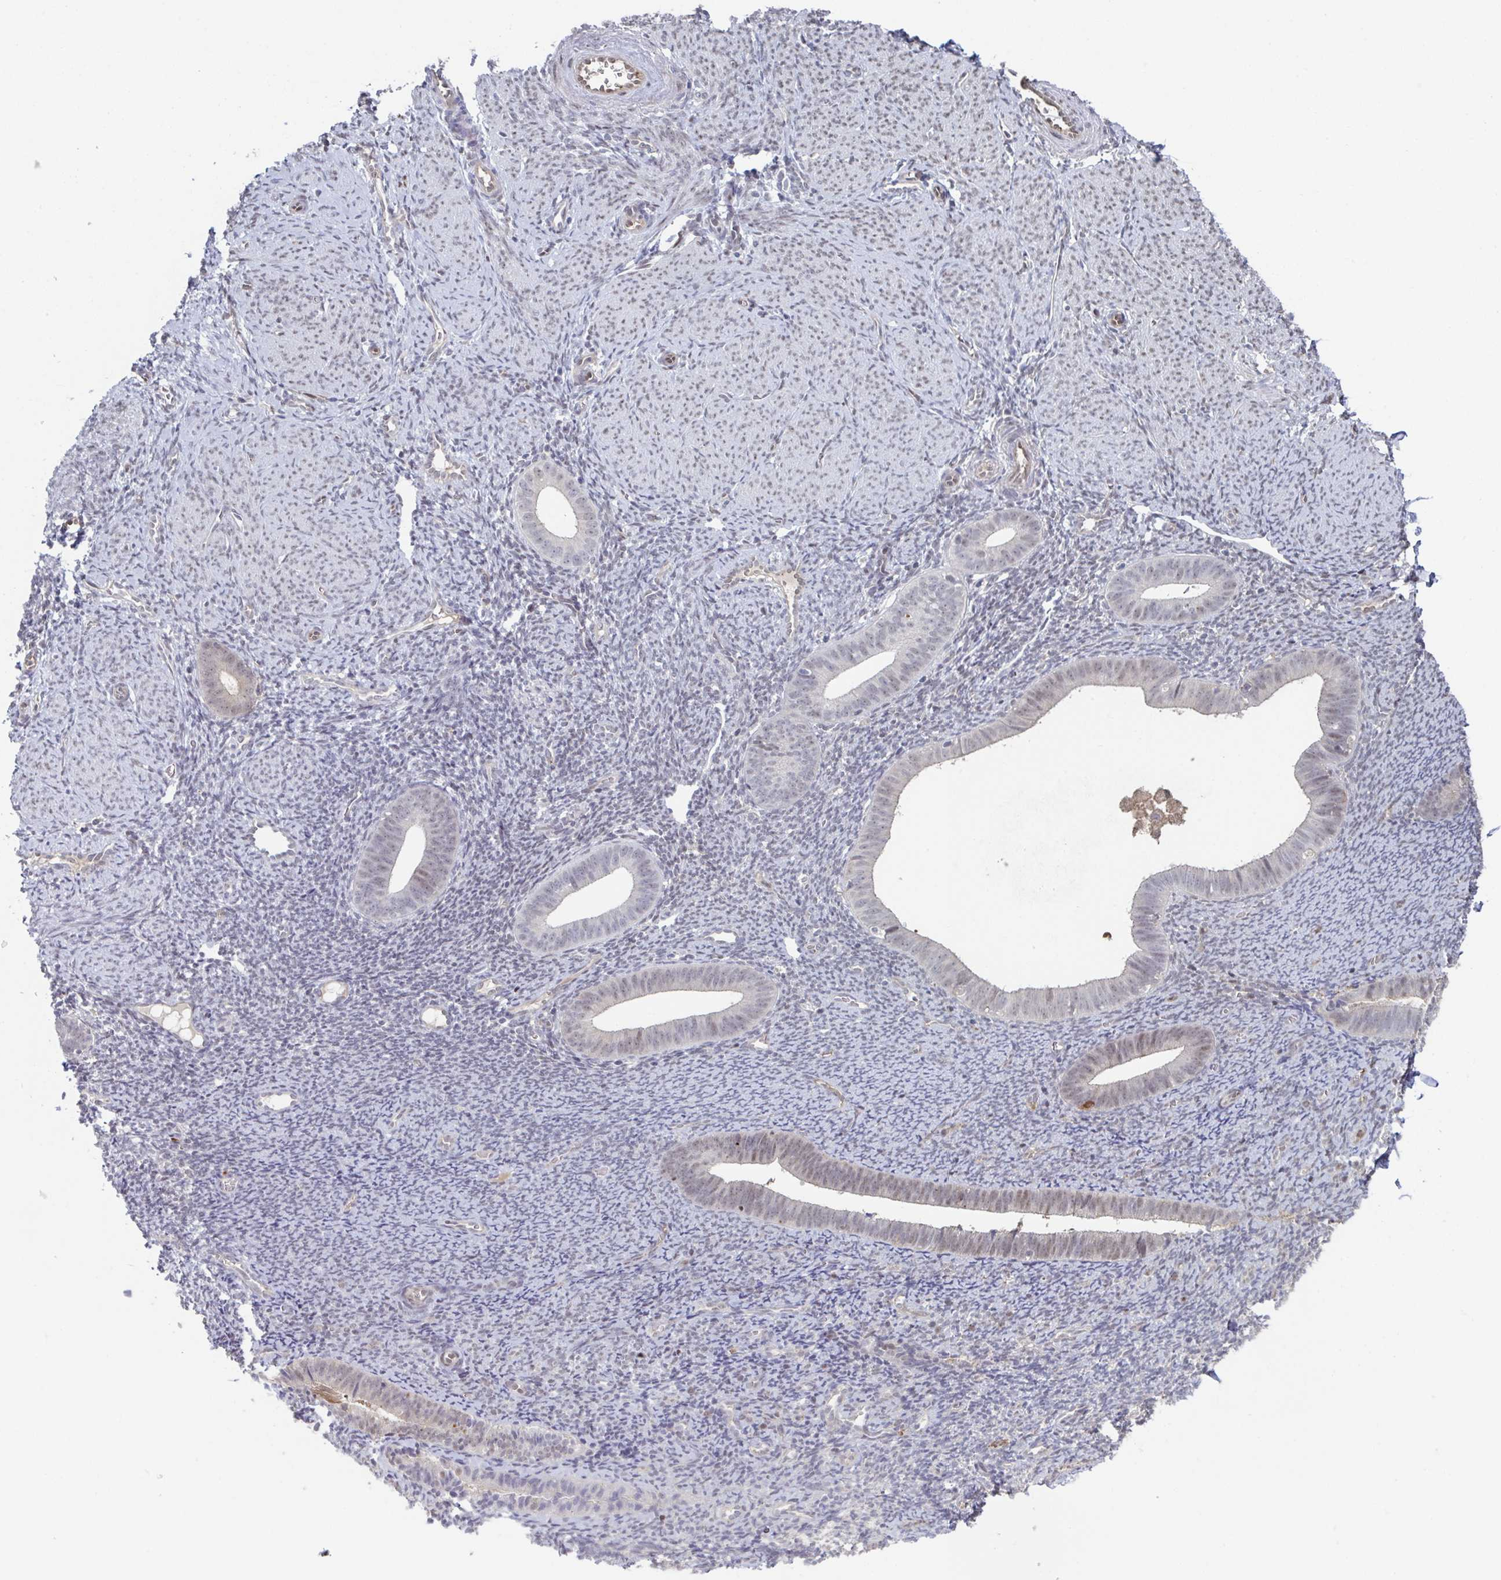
{"staining": {"intensity": "negative", "quantity": "none", "location": "none"}, "tissue": "endometrium", "cell_type": "Cells in endometrial stroma", "image_type": "normal", "snomed": [{"axis": "morphology", "description": "Normal tissue, NOS"}, {"axis": "topography", "description": "Endometrium"}], "caption": "This is an IHC image of normal human endometrium. There is no expression in cells in endometrial stroma.", "gene": "ACD", "patient": {"sex": "female", "age": 39}}